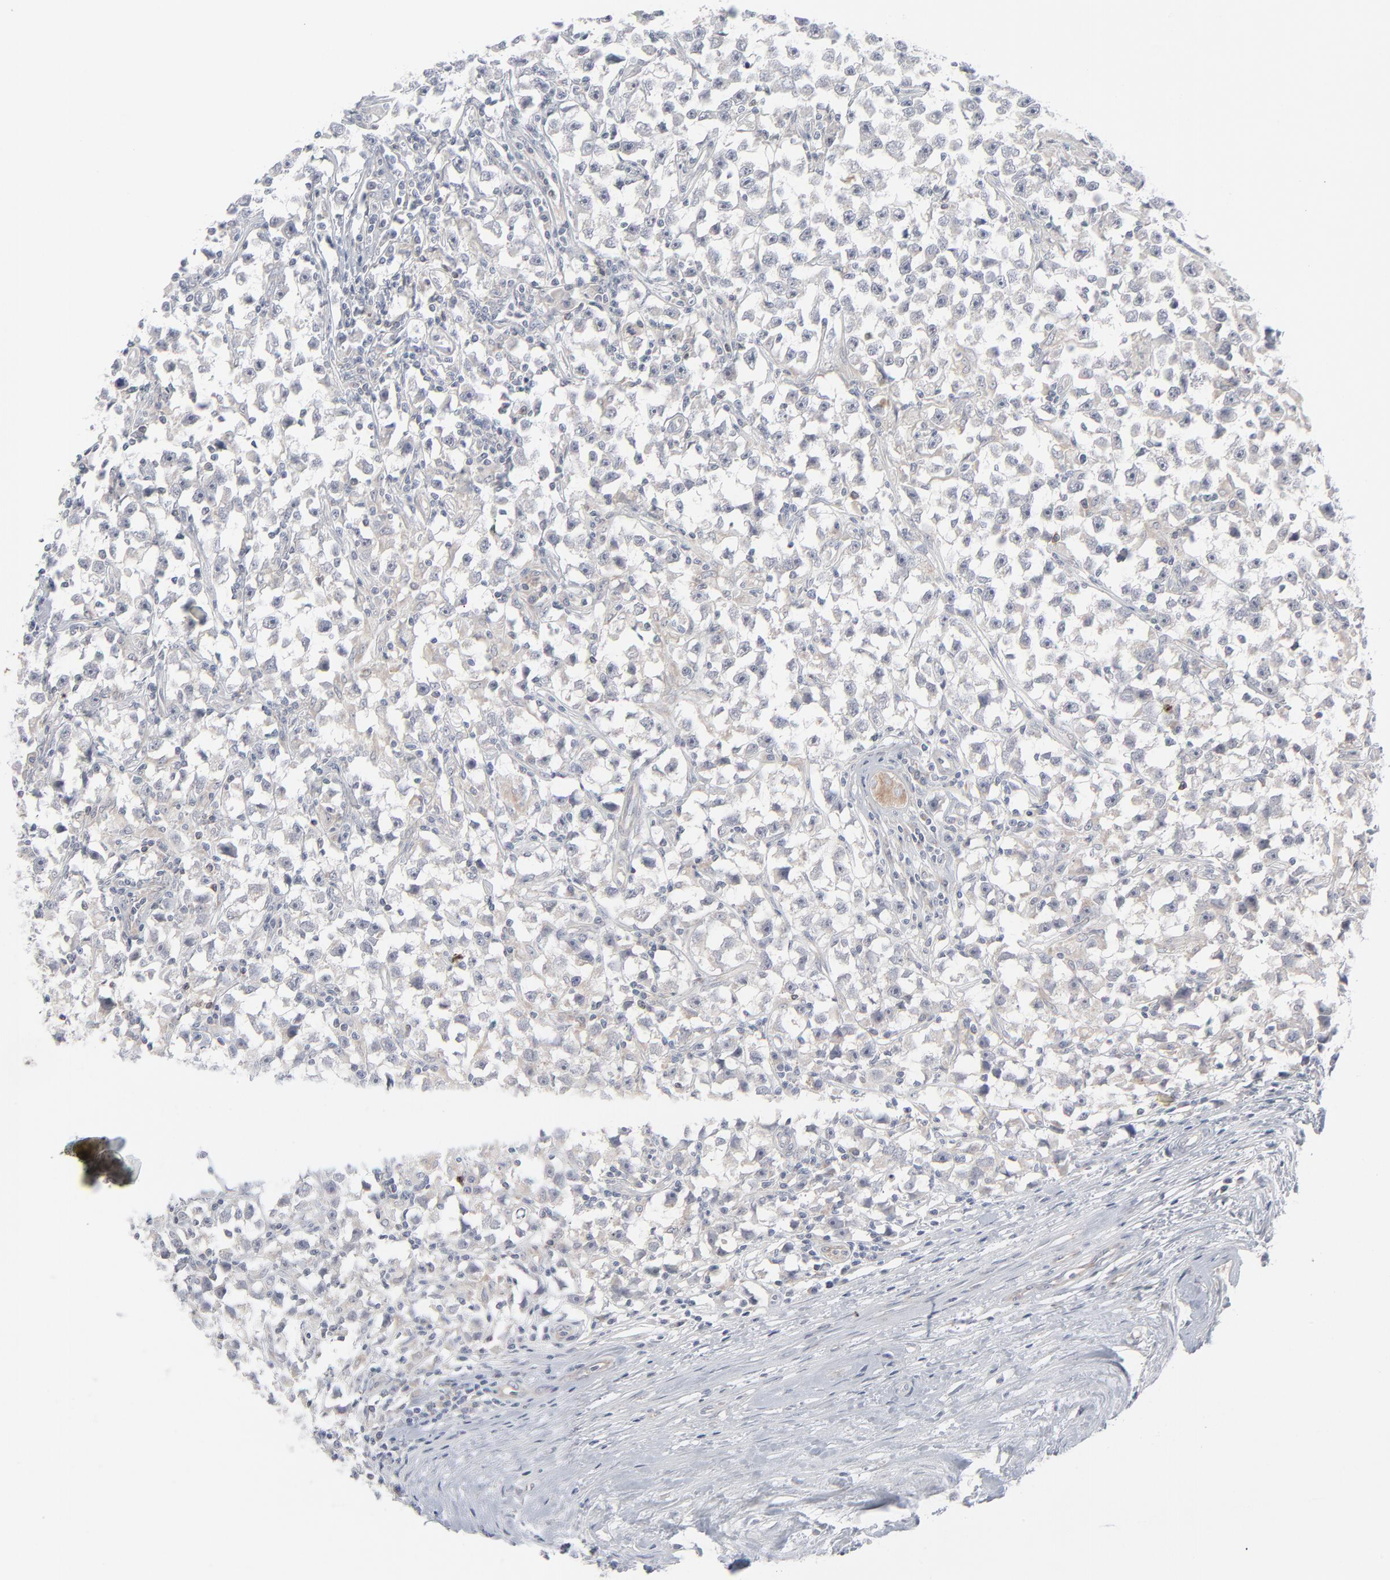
{"staining": {"intensity": "negative", "quantity": "none", "location": "none"}, "tissue": "testis cancer", "cell_type": "Tumor cells", "image_type": "cancer", "snomed": [{"axis": "morphology", "description": "Seminoma, NOS"}, {"axis": "topography", "description": "Testis"}], "caption": "Micrograph shows no protein positivity in tumor cells of testis cancer tissue.", "gene": "KDSR", "patient": {"sex": "male", "age": 33}}